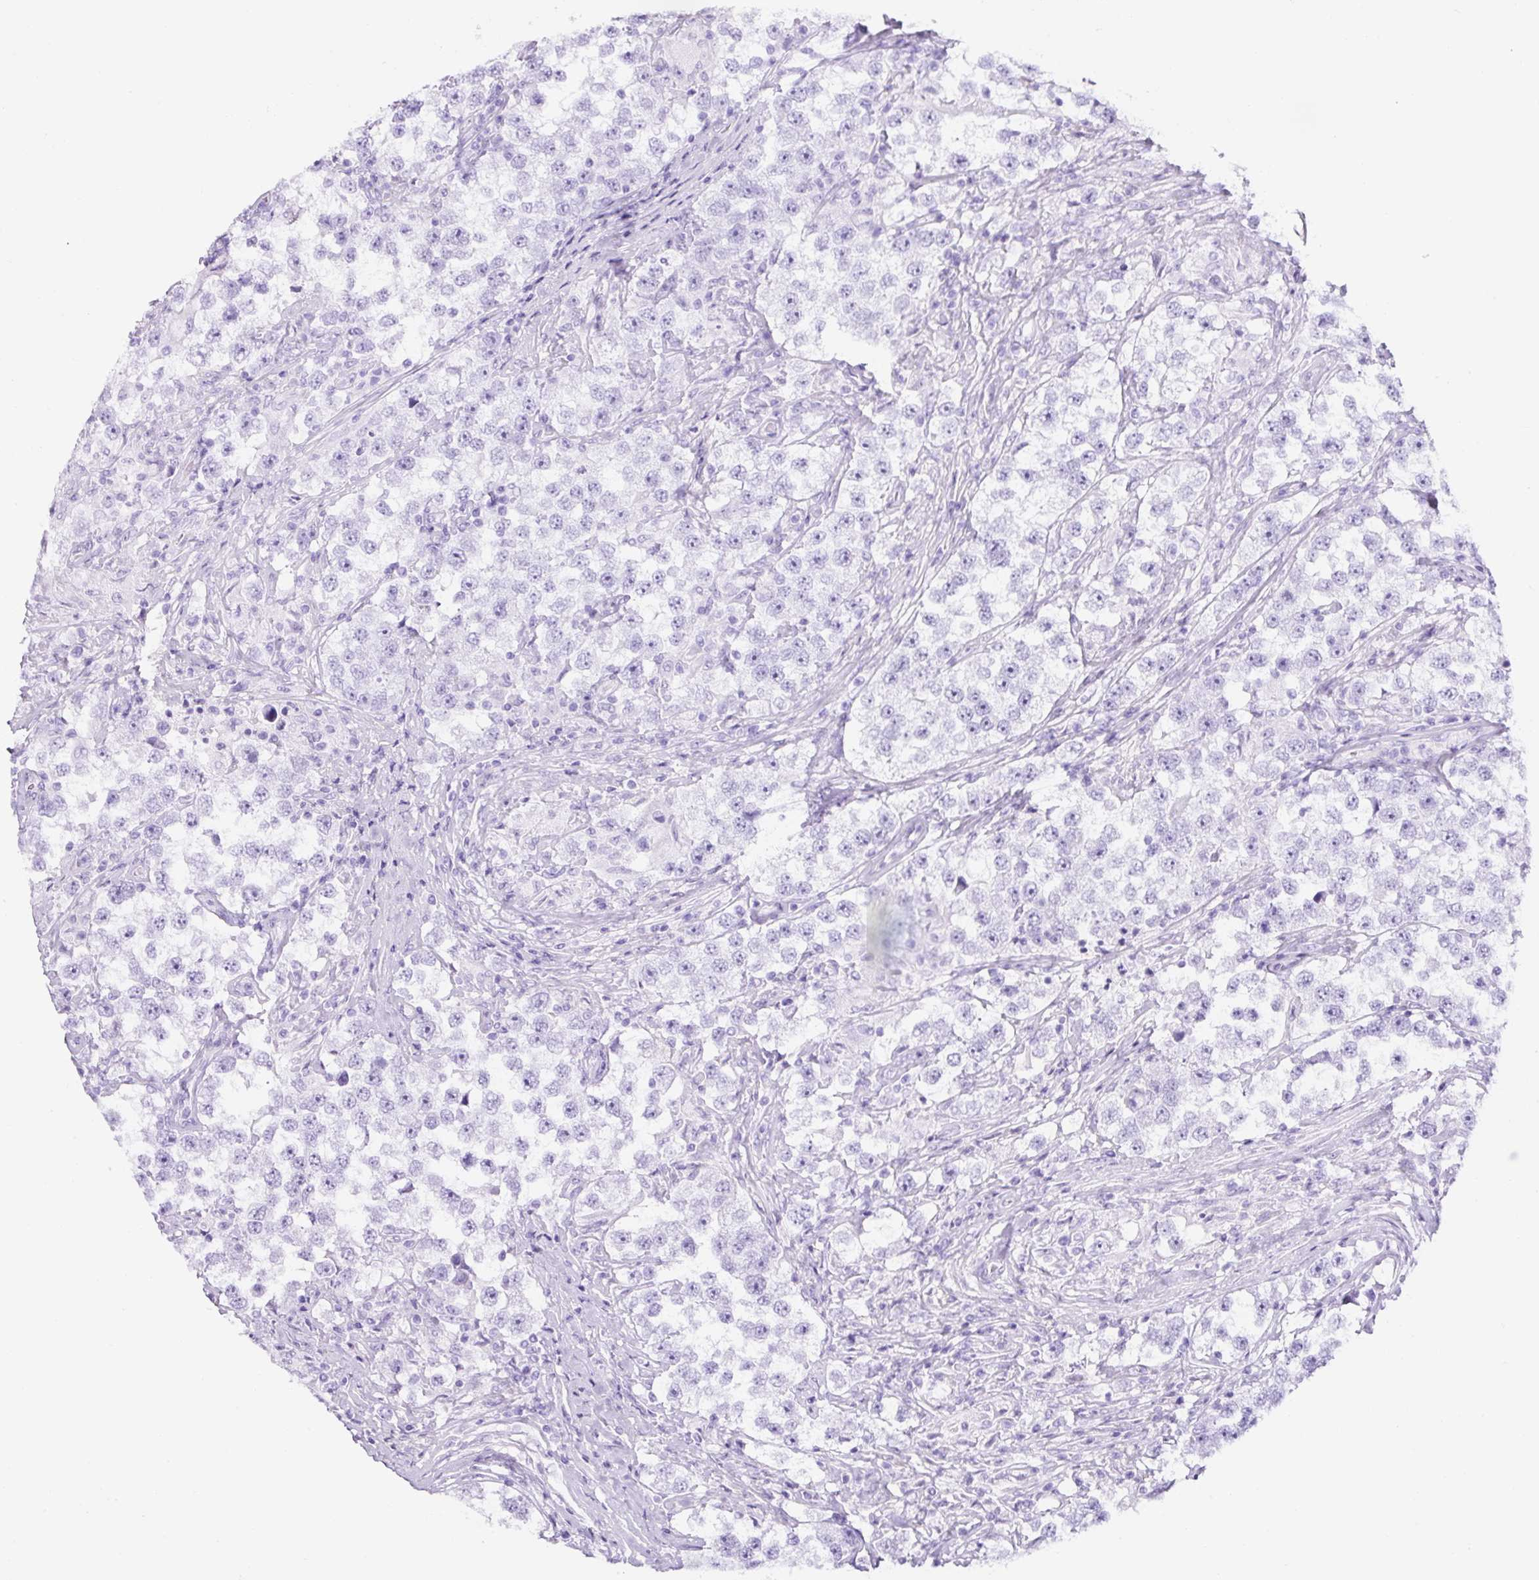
{"staining": {"intensity": "negative", "quantity": "none", "location": "none"}, "tissue": "testis cancer", "cell_type": "Tumor cells", "image_type": "cancer", "snomed": [{"axis": "morphology", "description": "Seminoma, NOS"}, {"axis": "topography", "description": "Testis"}], "caption": "This is an immunohistochemistry (IHC) histopathology image of testis cancer. There is no positivity in tumor cells.", "gene": "TMEM200B", "patient": {"sex": "male", "age": 46}}